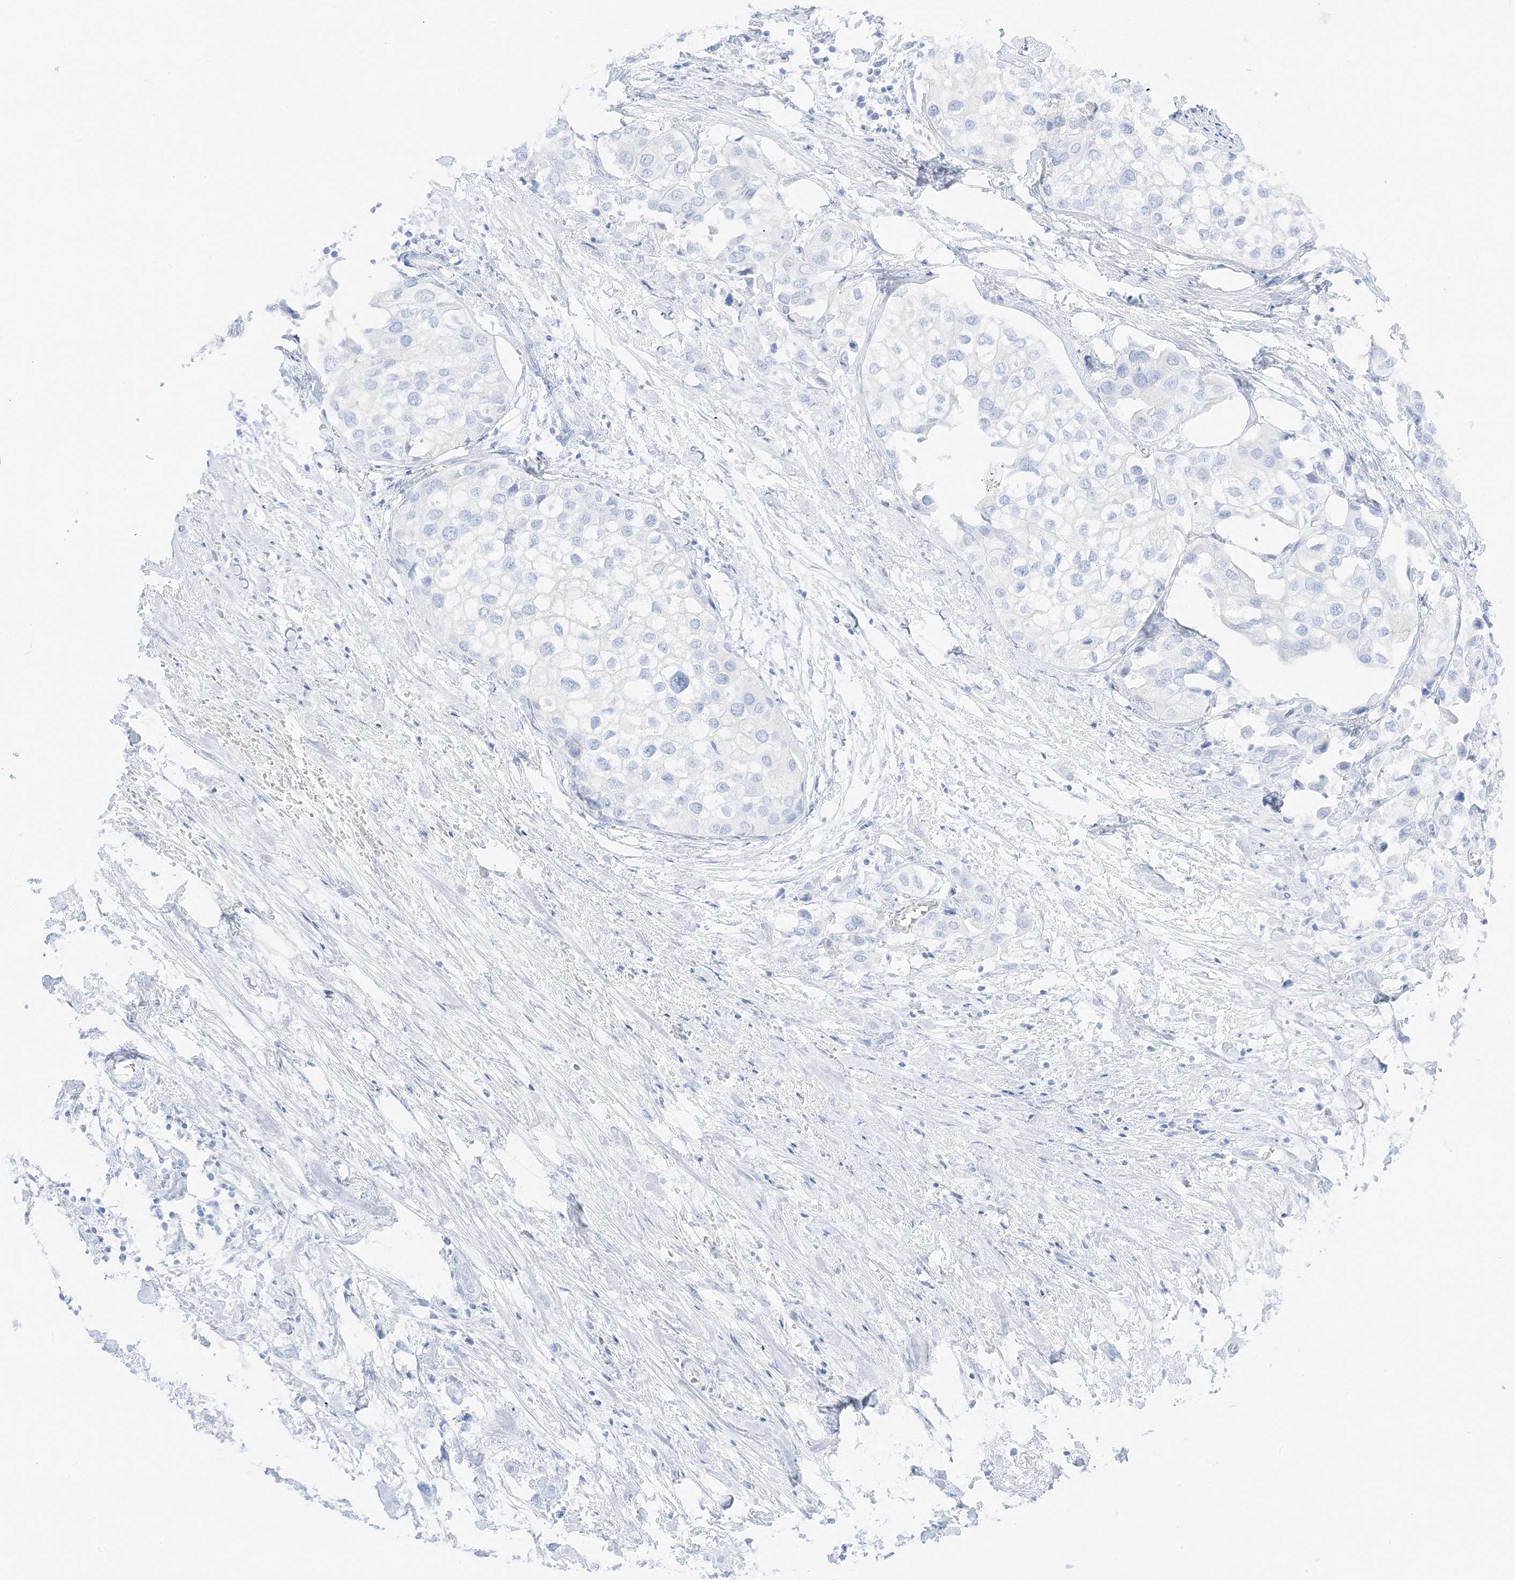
{"staining": {"intensity": "negative", "quantity": "none", "location": "none"}, "tissue": "urothelial cancer", "cell_type": "Tumor cells", "image_type": "cancer", "snomed": [{"axis": "morphology", "description": "Urothelial carcinoma, High grade"}, {"axis": "topography", "description": "Urinary bladder"}], "caption": "Micrograph shows no protein expression in tumor cells of urothelial cancer tissue.", "gene": "SLC22A13", "patient": {"sex": "male", "age": 64}}